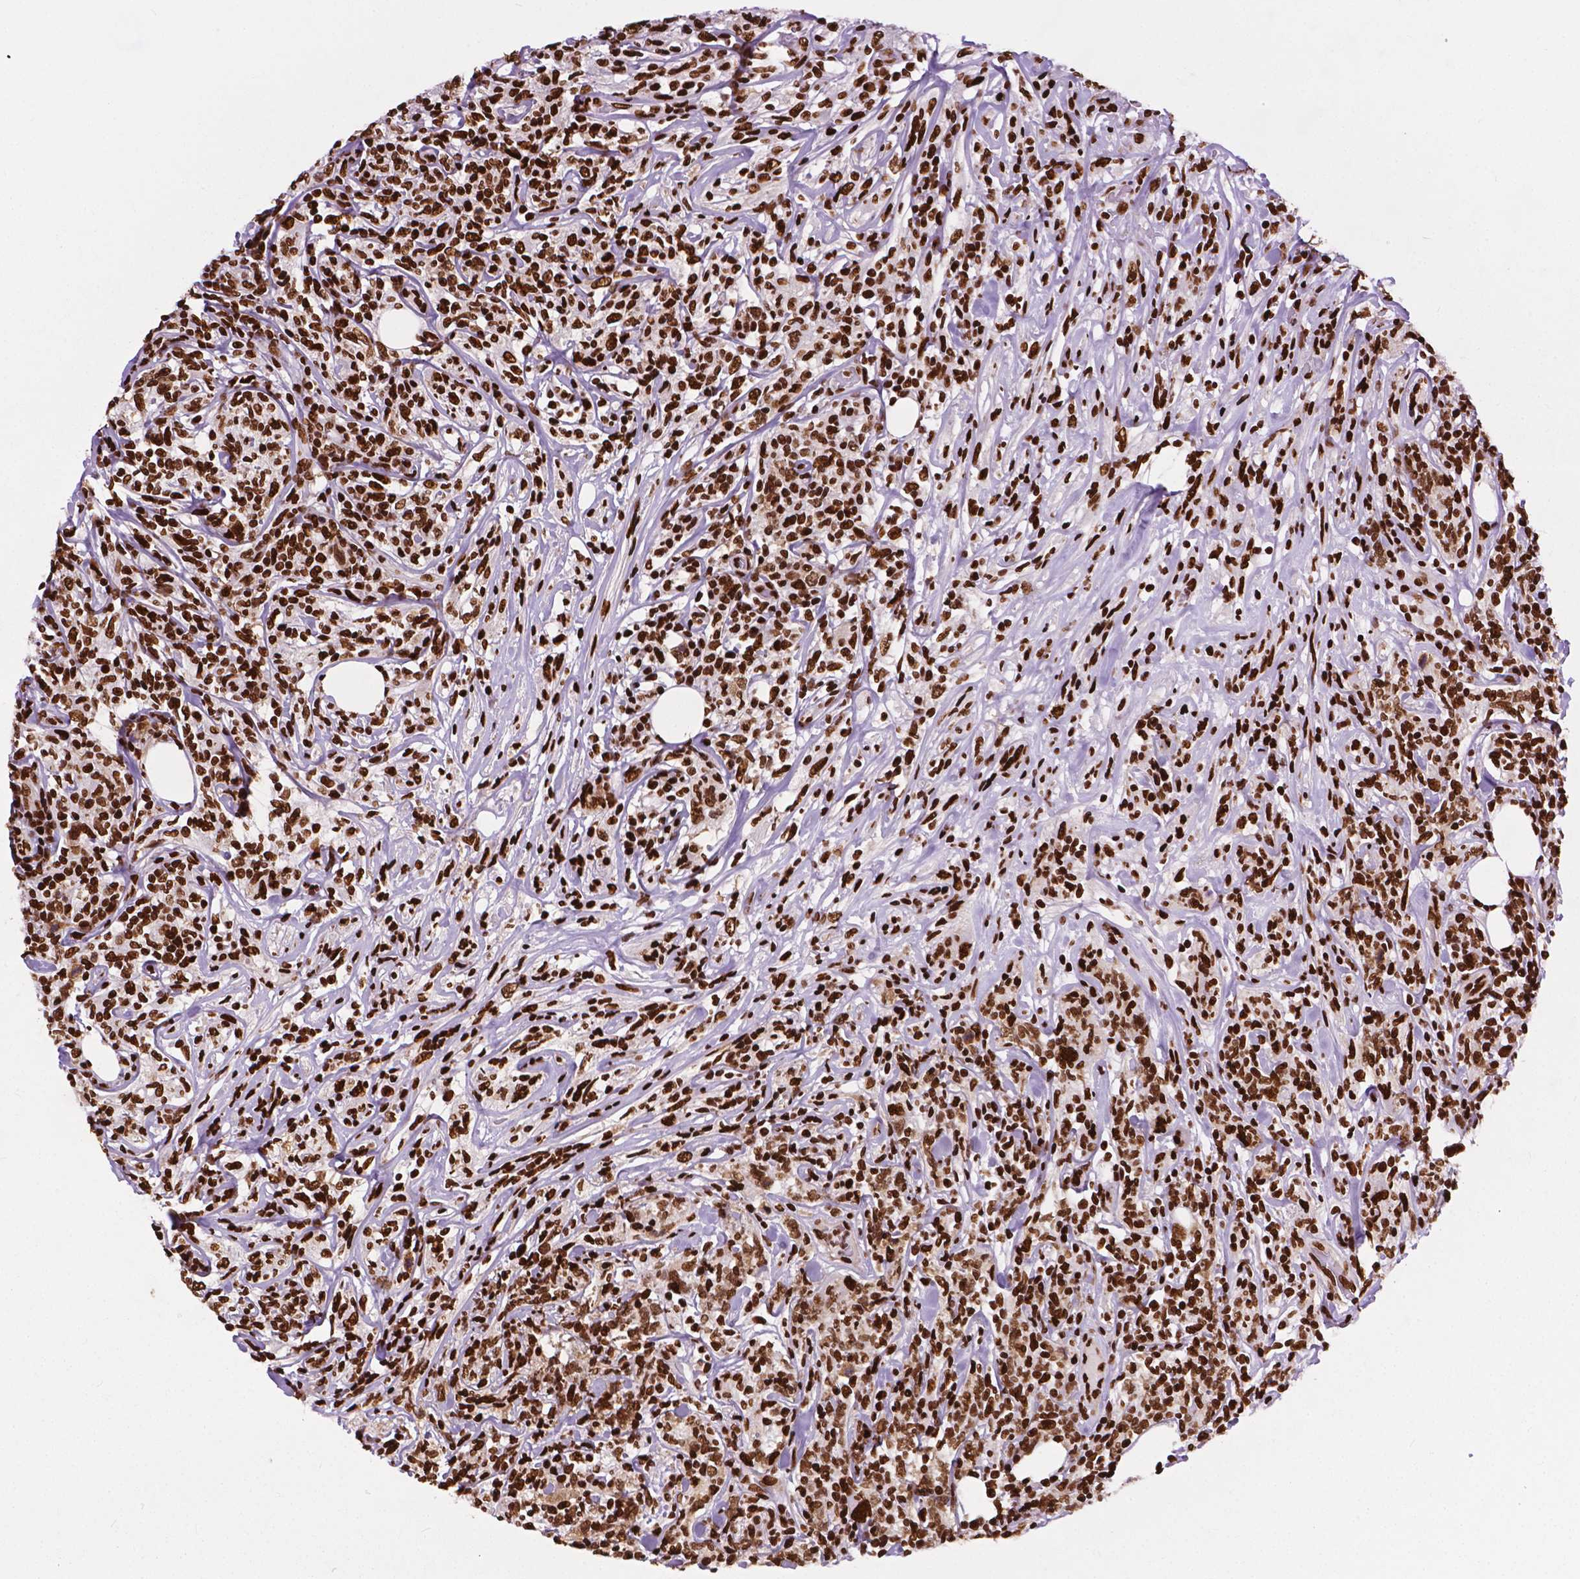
{"staining": {"intensity": "strong", "quantity": ">75%", "location": "nuclear"}, "tissue": "lymphoma", "cell_type": "Tumor cells", "image_type": "cancer", "snomed": [{"axis": "morphology", "description": "Malignant lymphoma, non-Hodgkin's type, High grade"}, {"axis": "topography", "description": "Lymph node"}], "caption": "IHC (DAB) staining of human high-grade malignant lymphoma, non-Hodgkin's type demonstrates strong nuclear protein staining in approximately >75% of tumor cells.", "gene": "SMIM5", "patient": {"sex": "female", "age": 84}}